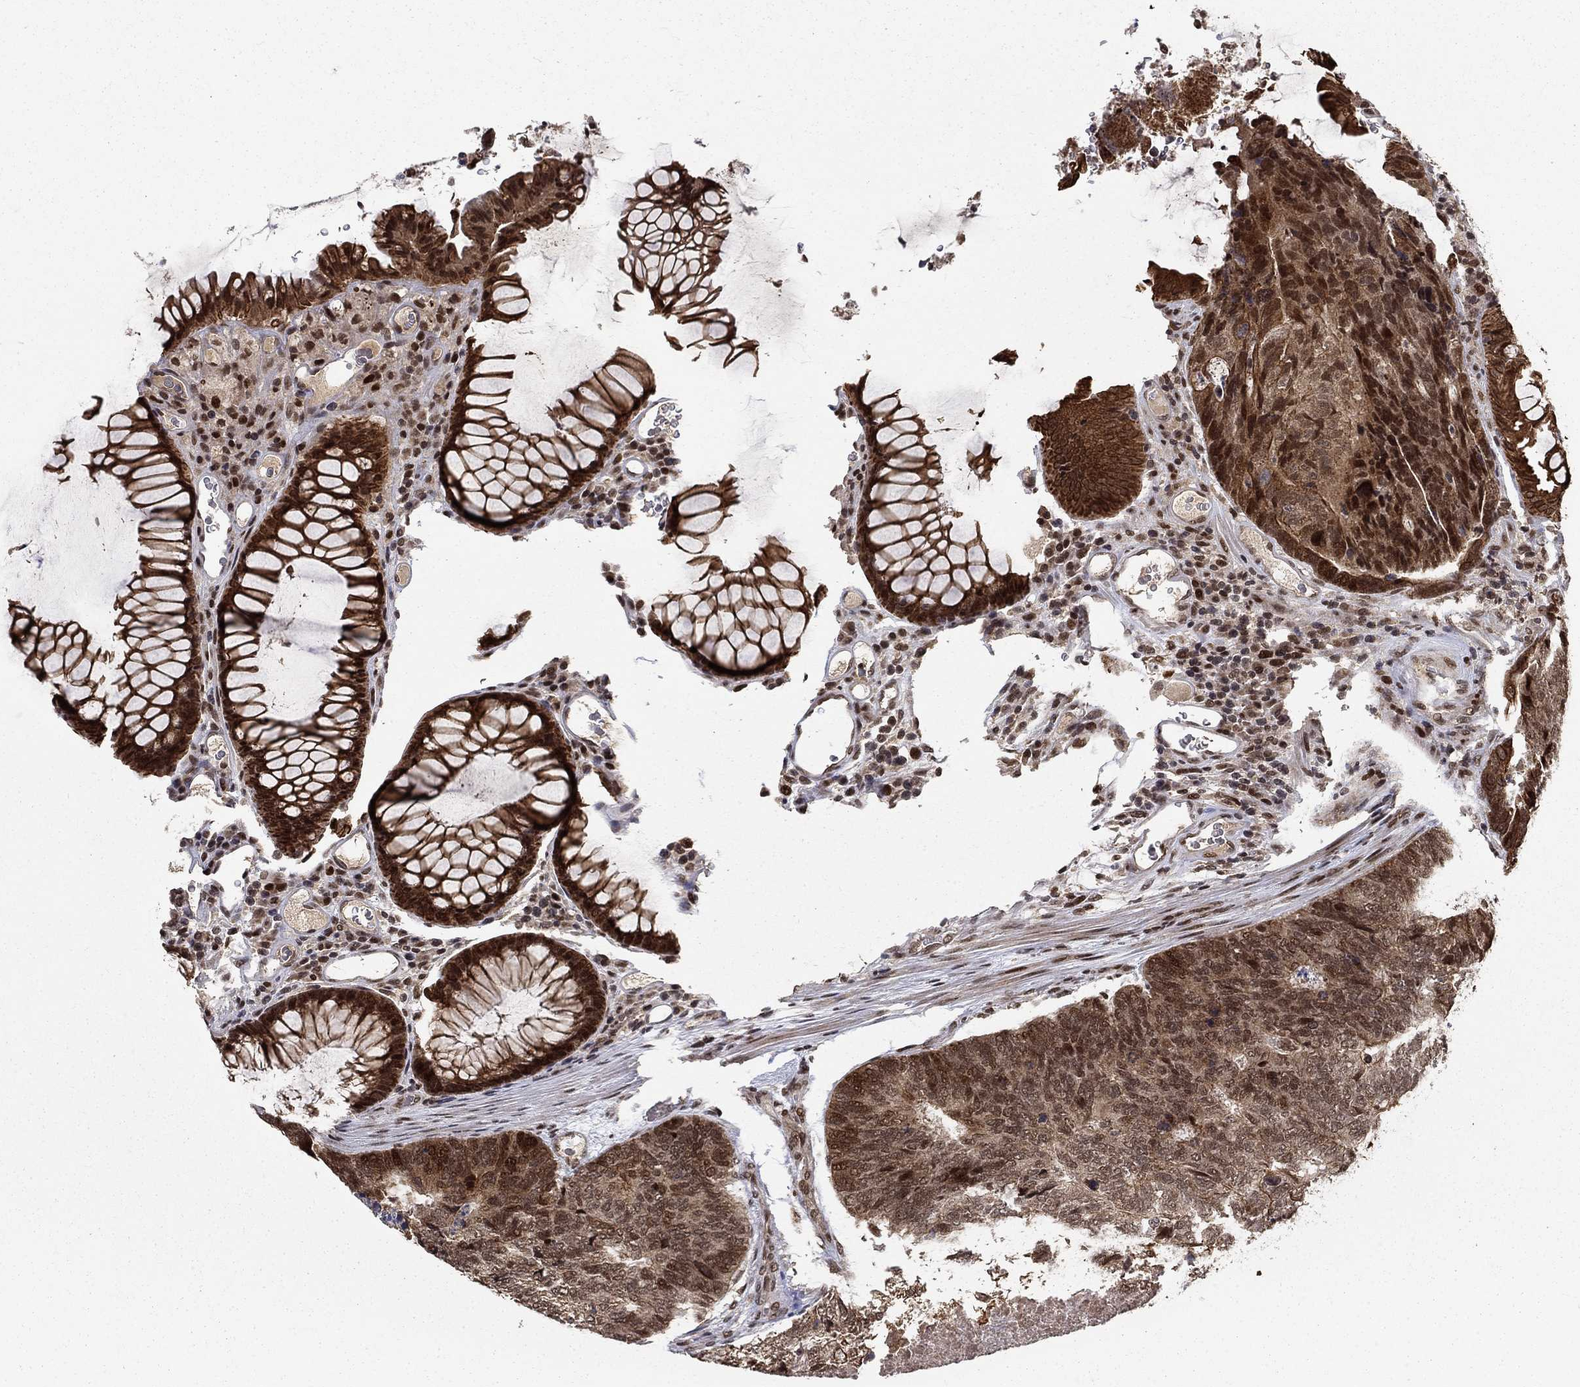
{"staining": {"intensity": "moderate", "quantity": ">75%", "location": "cytoplasmic/membranous"}, "tissue": "colorectal cancer", "cell_type": "Tumor cells", "image_type": "cancer", "snomed": [{"axis": "morphology", "description": "Adenocarcinoma, NOS"}, {"axis": "topography", "description": "Colon"}], "caption": "Immunohistochemical staining of colorectal adenocarcinoma displays medium levels of moderate cytoplasmic/membranous protein staining in approximately >75% of tumor cells.", "gene": "CDCA7L", "patient": {"sex": "female", "age": 67}}